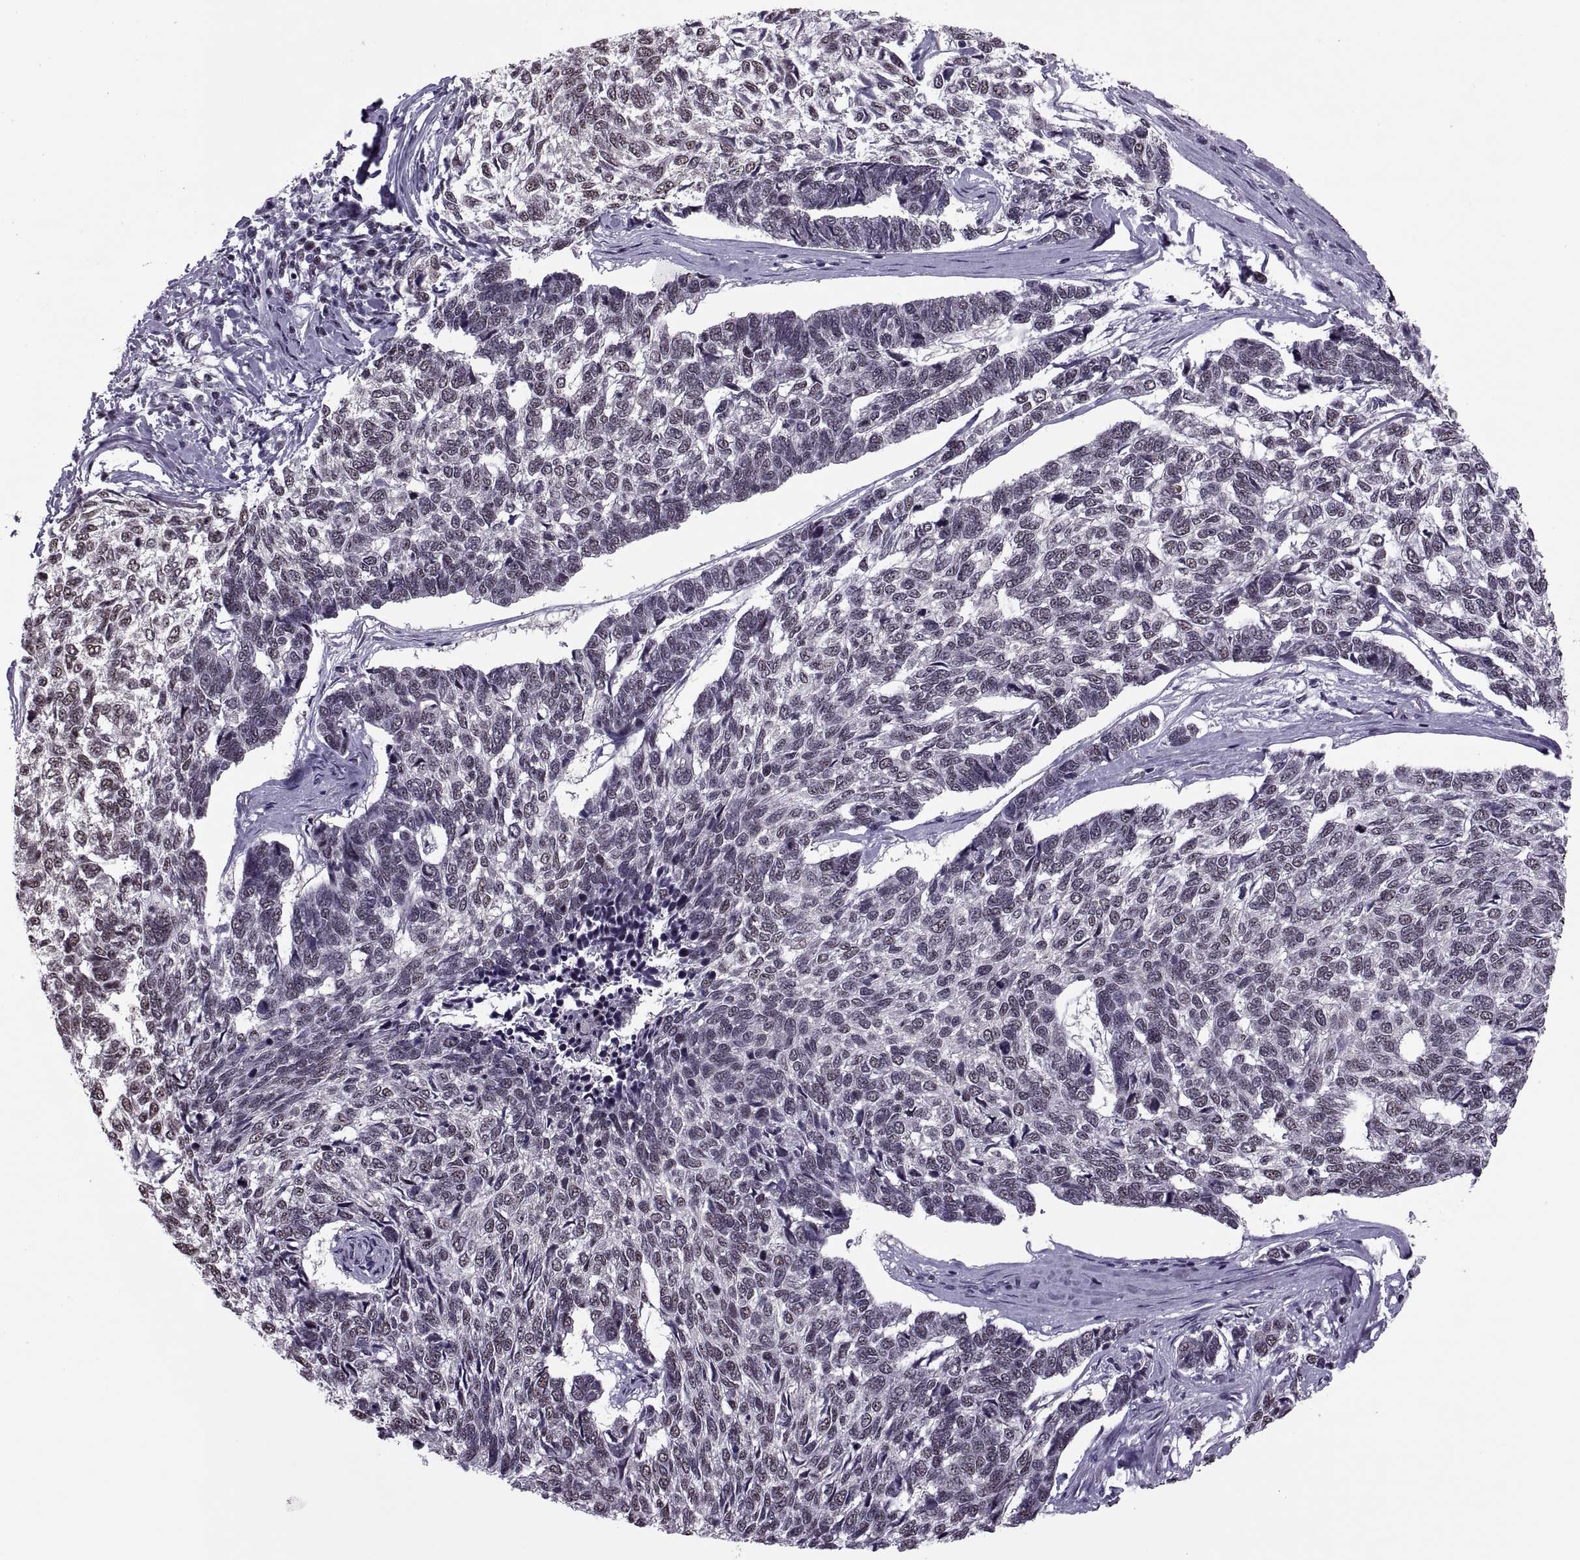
{"staining": {"intensity": "weak", "quantity": "25%-75%", "location": "cytoplasmic/membranous,nuclear"}, "tissue": "skin cancer", "cell_type": "Tumor cells", "image_type": "cancer", "snomed": [{"axis": "morphology", "description": "Basal cell carcinoma"}, {"axis": "topography", "description": "Skin"}], "caption": "DAB (3,3'-diaminobenzidine) immunohistochemical staining of skin basal cell carcinoma reveals weak cytoplasmic/membranous and nuclear protein expression in about 25%-75% of tumor cells. (IHC, brightfield microscopy, high magnification).", "gene": "MAGEA4", "patient": {"sex": "female", "age": 65}}